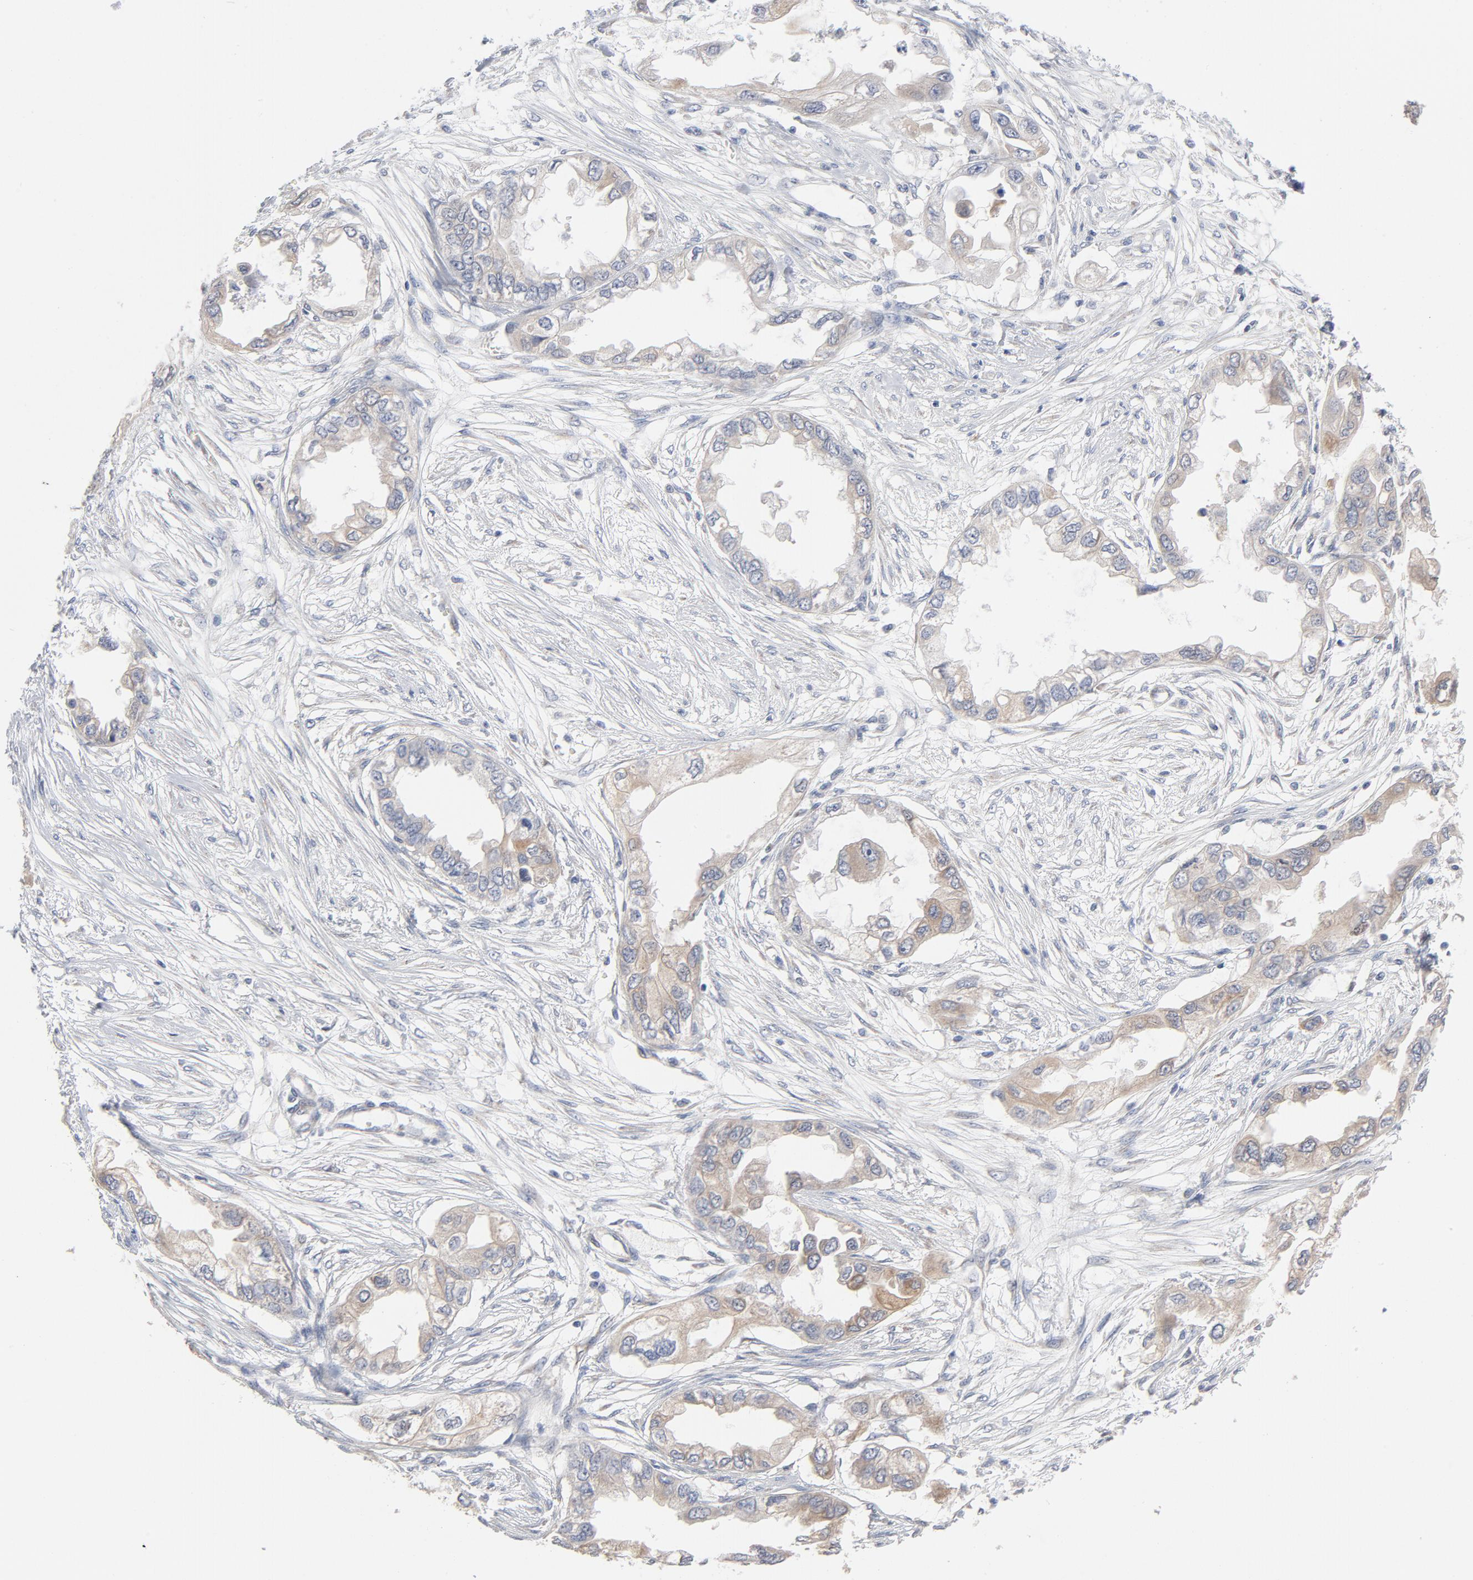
{"staining": {"intensity": "weak", "quantity": ">75%", "location": "cytoplasmic/membranous"}, "tissue": "endometrial cancer", "cell_type": "Tumor cells", "image_type": "cancer", "snomed": [{"axis": "morphology", "description": "Adenocarcinoma, NOS"}, {"axis": "topography", "description": "Endometrium"}], "caption": "Immunohistochemical staining of endometrial adenocarcinoma demonstrates weak cytoplasmic/membranous protein expression in about >75% of tumor cells.", "gene": "AK7", "patient": {"sex": "female", "age": 67}}